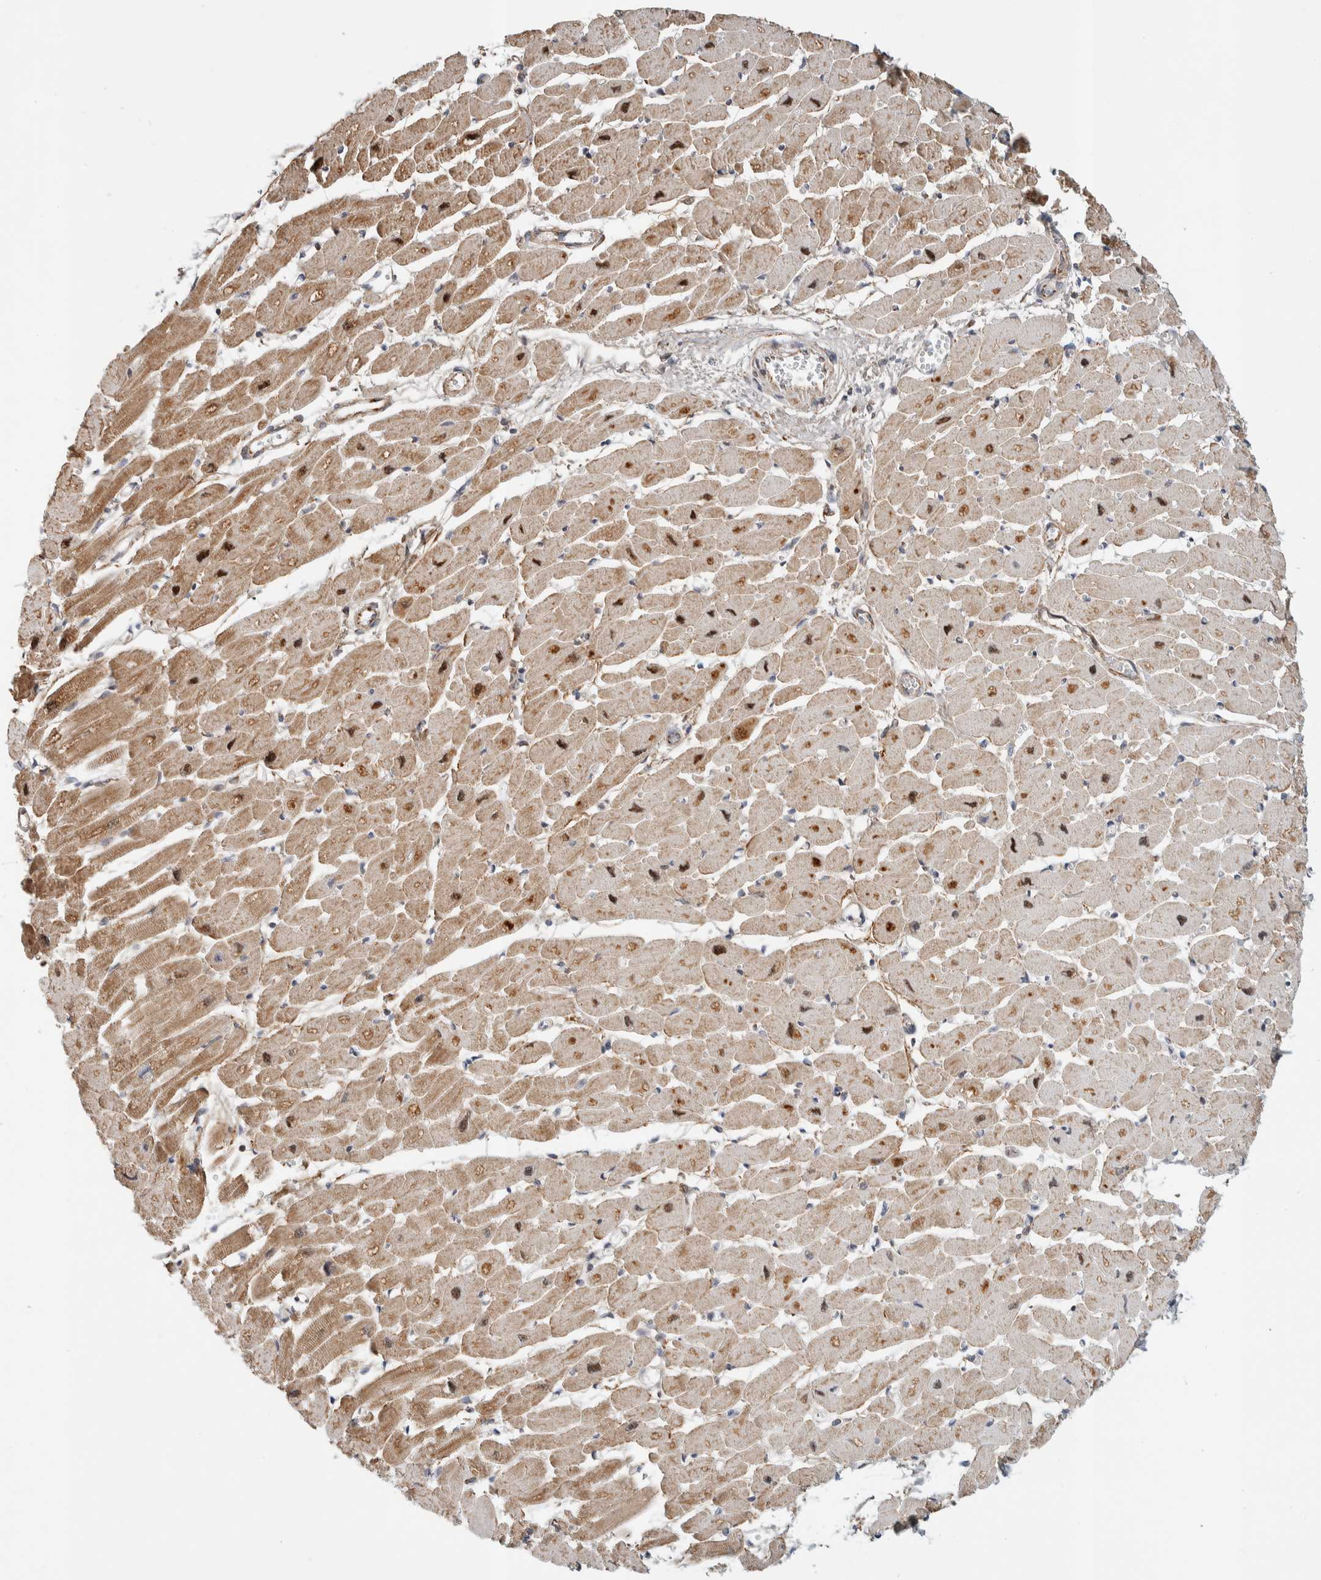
{"staining": {"intensity": "strong", "quantity": ">75%", "location": "cytoplasmic/membranous,nuclear"}, "tissue": "heart muscle", "cell_type": "Cardiomyocytes", "image_type": "normal", "snomed": [{"axis": "morphology", "description": "Normal tissue, NOS"}, {"axis": "topography", "description": "Heart"}], "caption": "Cardiomyocytes display strong cytoplasmic/membranous,nuclear positivity in approximately >75% of cells in unremarkable heart muscle.", "gene": "TSPAN32", "patient": {"sex": "female", "age": 54}}